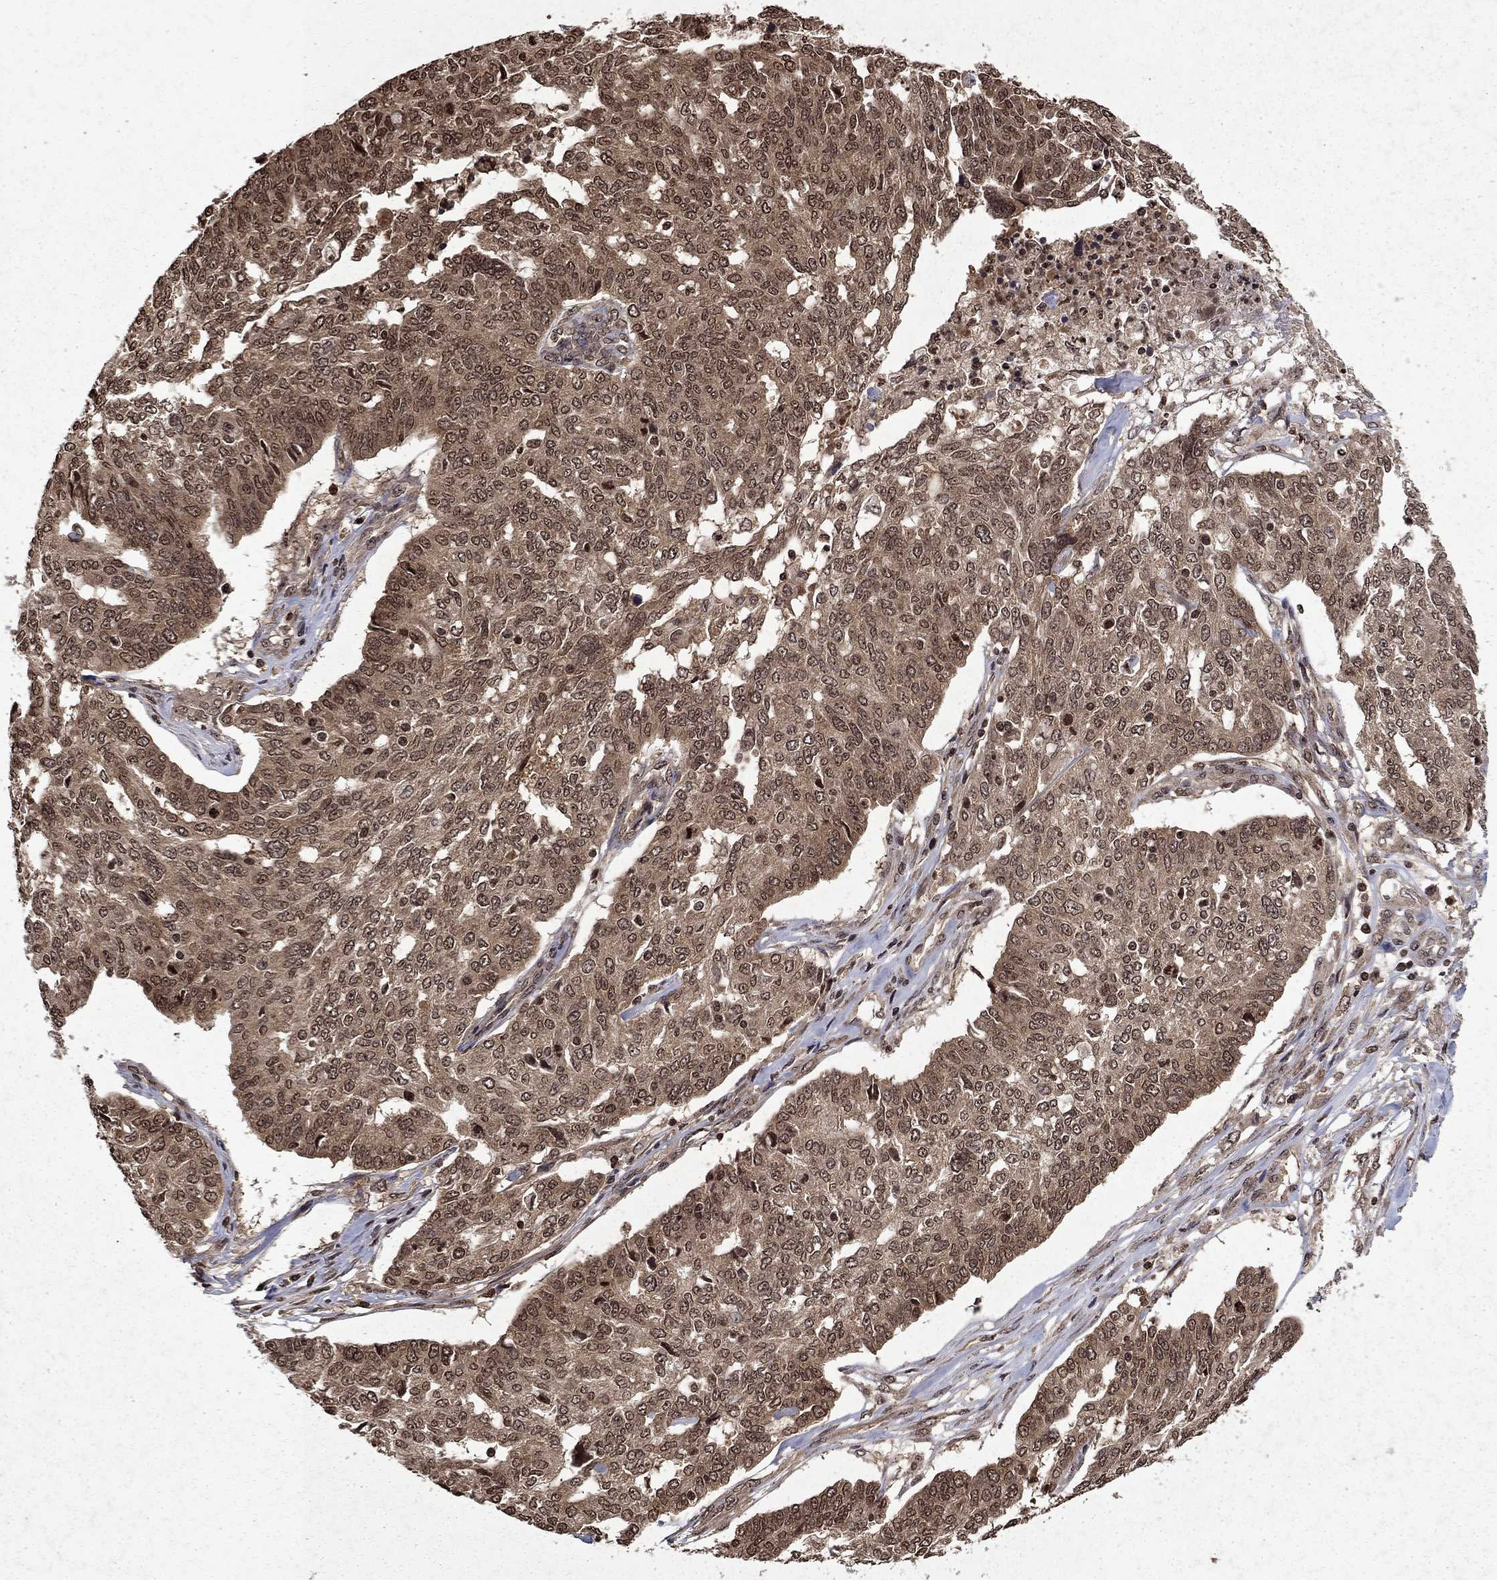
{"staining": {"intensity": "moderate", "quantity": ">75%", "location": "cytoplasmic/membranous"}, "tissue": "ovarian cancer", "cell_type": "Tumor cells", "image_type": "cancer", "snomed": [{"axis": "morphology", "description": "Cystadenocarcinoma, serous, NOS"}, {"axis": "topography", "description": "Ovary"}], "caption": "Protein analysis of ovarian cancer (serous cystadenocarcinoma) tissue displays moderate cytoplasmic/membranous expression in approximately >75% of tumor cells.", "gene": "PIN4", "patient": {"sex": "female", "age": 67}}